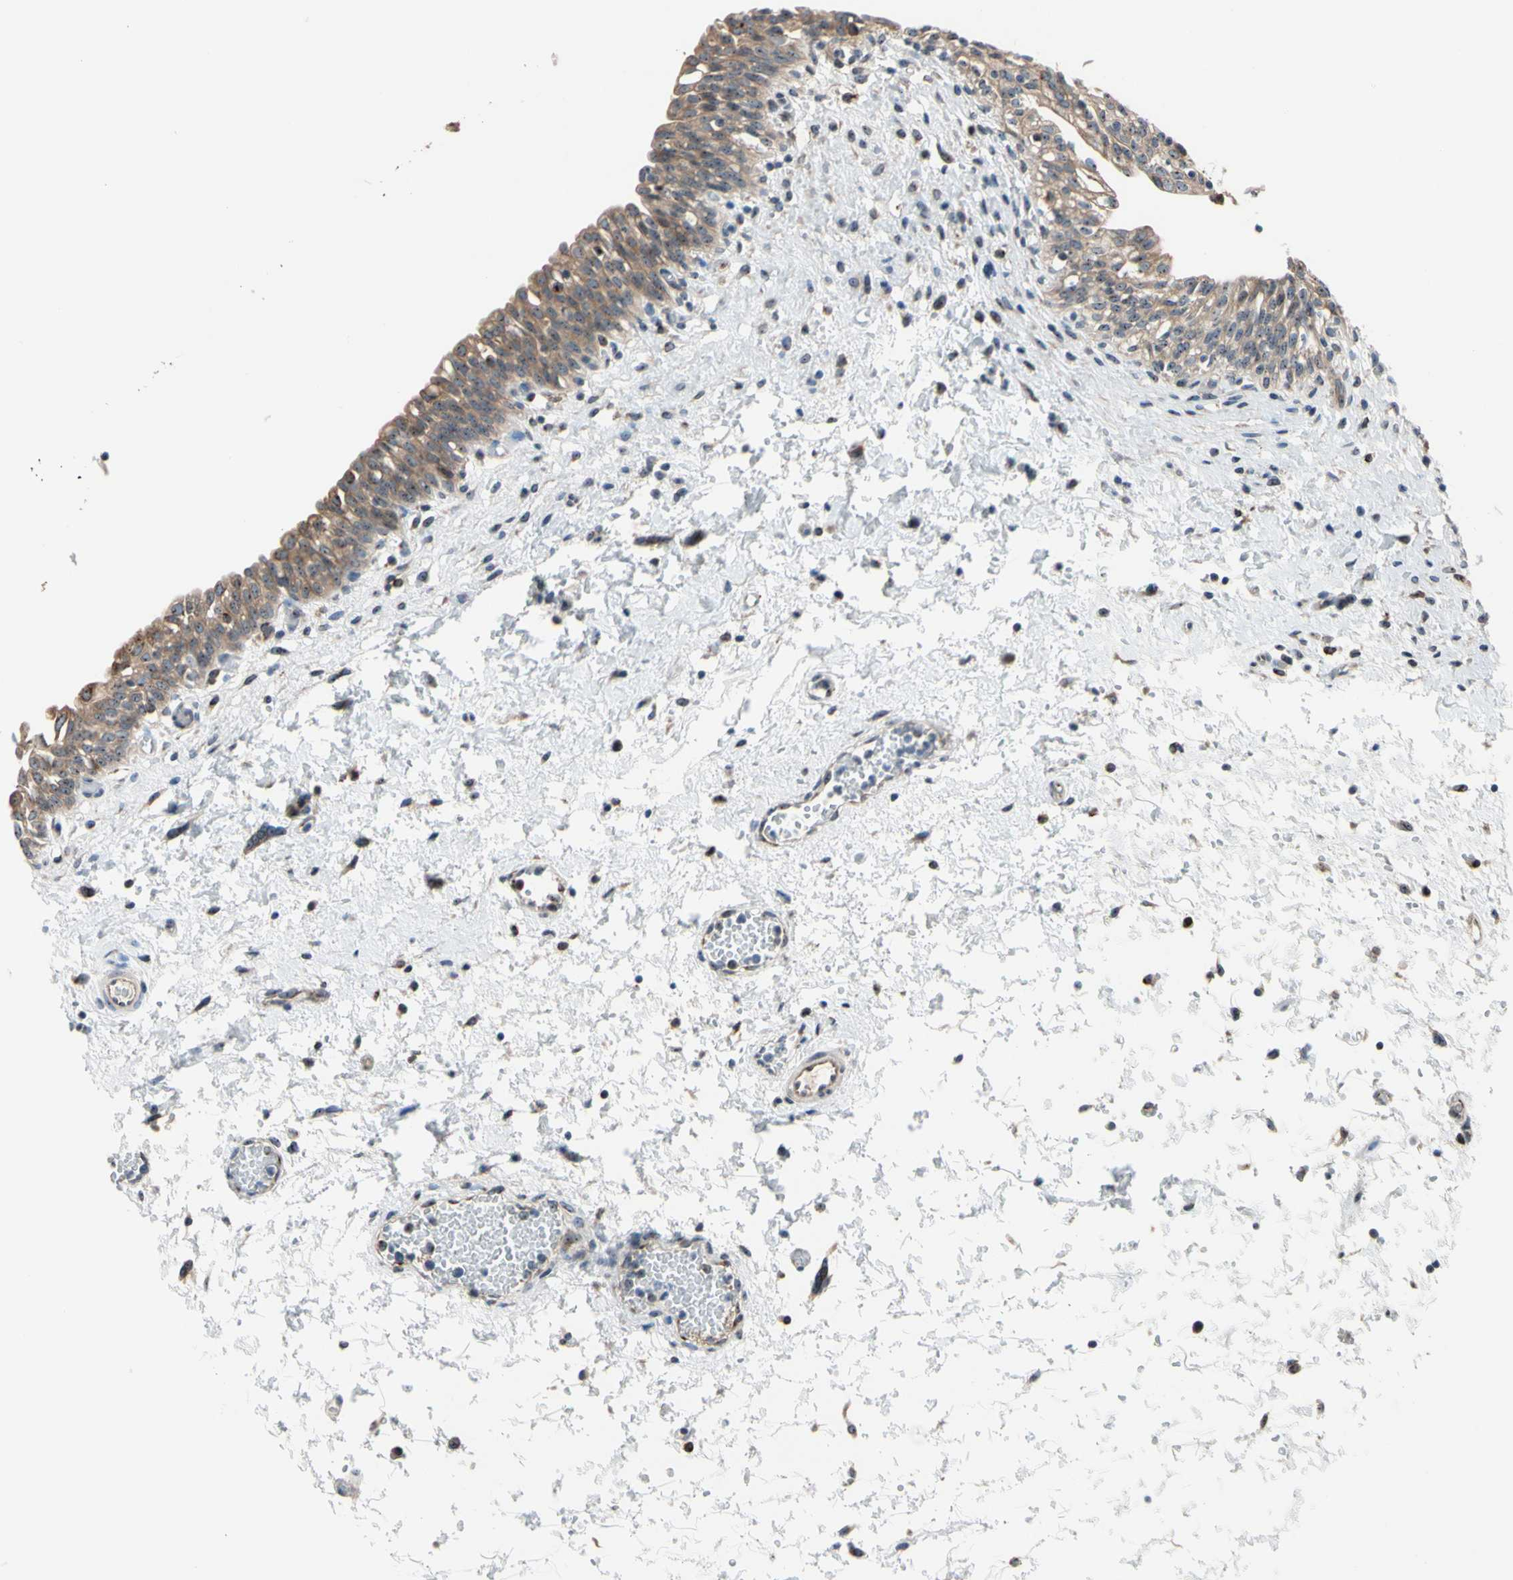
{"staining": {"intensity": "moderate", "quantity": ">75%", "location": "cytoplasmic/membranous"}, "tissue": "urinary bladder", "cell_type": "Urothelial cells", "image_type": "normal", "snomed": [{"axis": "morphology", "description": "Normal tissue, NOS"}, {"axis": "topography", "description": "Urinary bladder"}], "caption": "IHC of normal urinary bladder shows medium levels of moderate cytoplasmic/membranous expression in approximately >75% of urothelial cells. (DAB IHC with brightfield microscopy, high magnification).", "gene": "TMED7", "patient": {"sex": "male", "age": 55}}